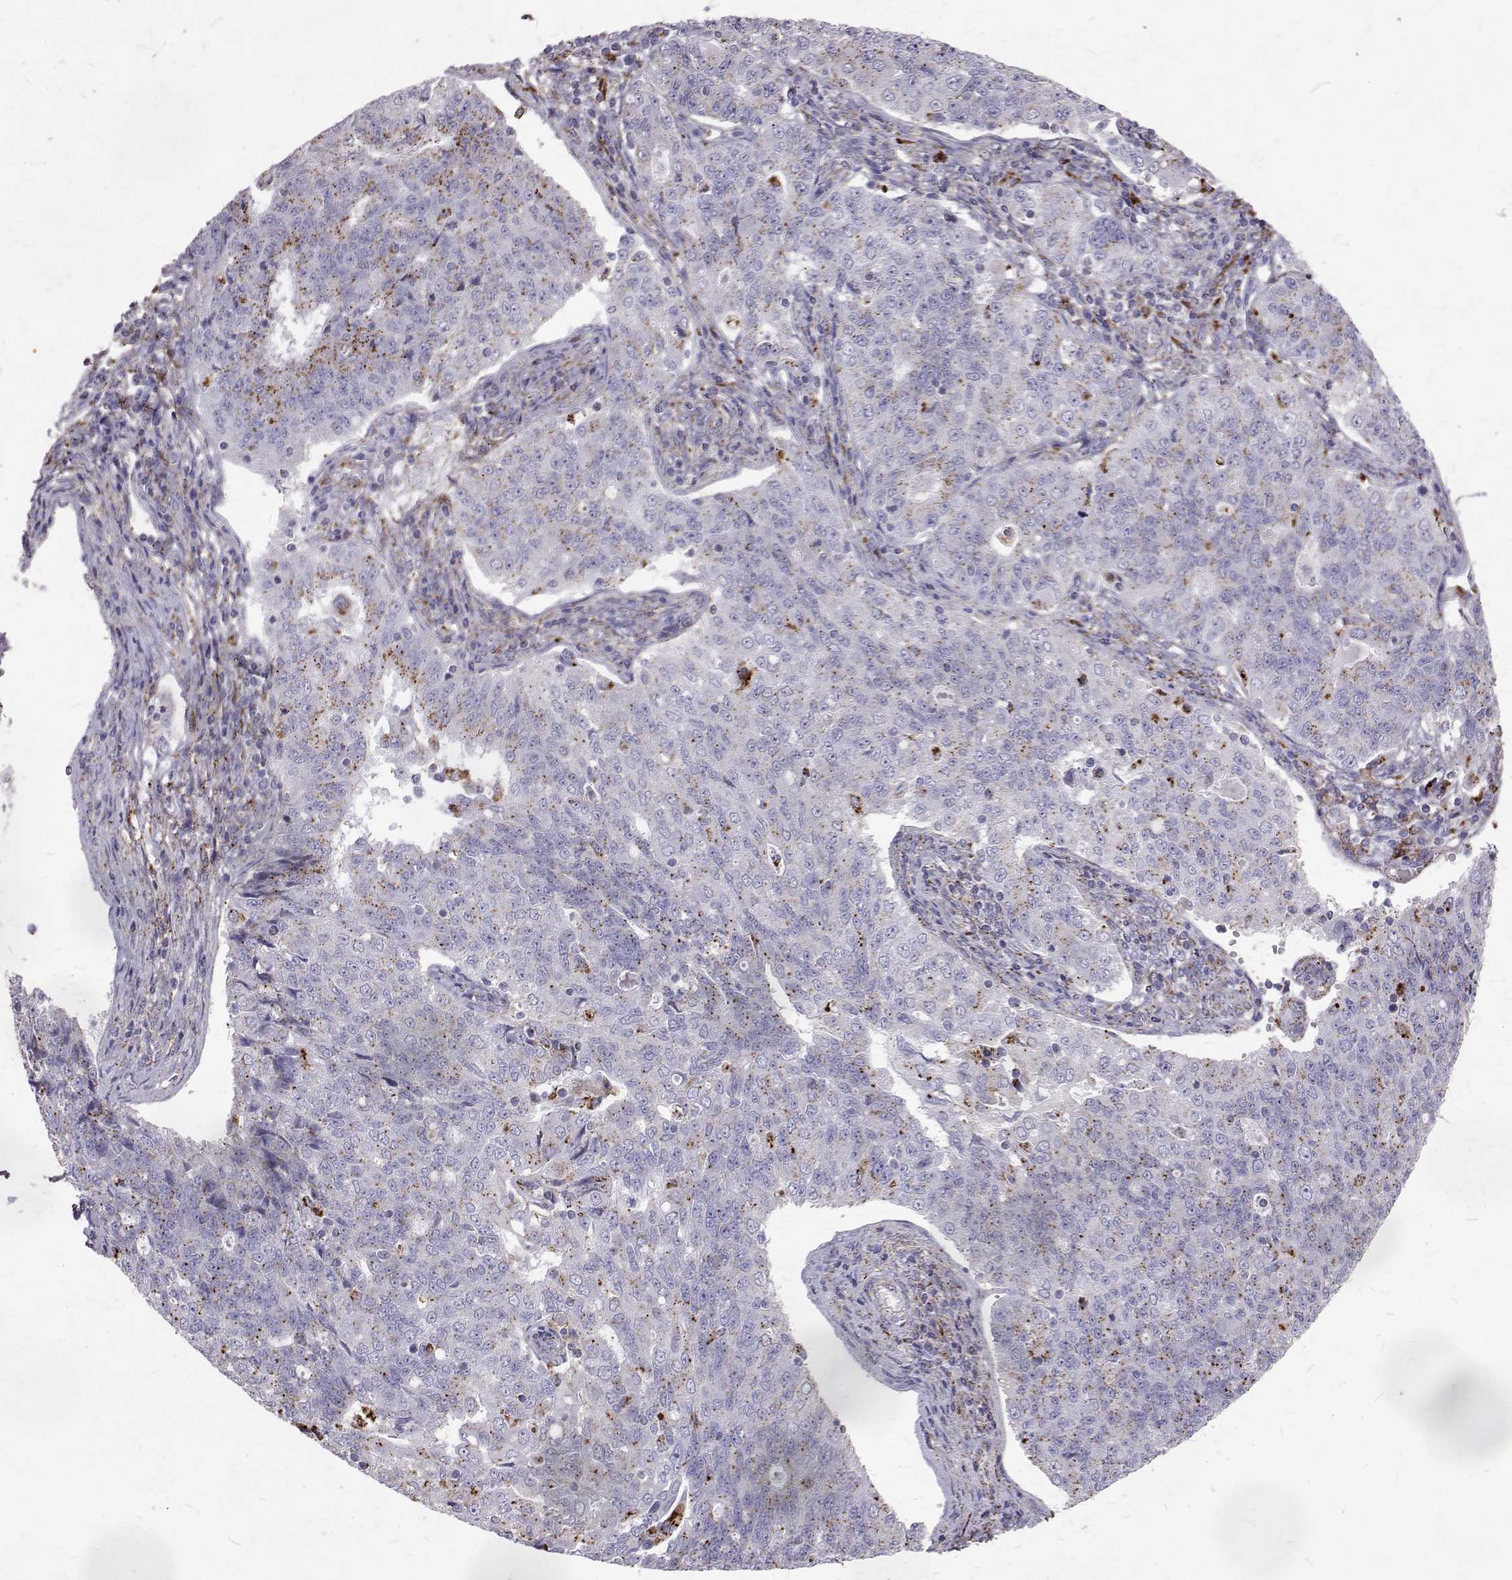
{"staining": {"intensity": "moderate", "quantity": "<25%", "location": "cytoplasmic/membranous"}, "tissue": "endometrial cancer", "cell_type": "Tumor cells", "image_type": "cancer", "snomed": [{"axis": "morphology", "description": "Adenocarcinoma, NOS"}, {"axis": "topography", "description": "Endometrium"}], "caption": "Immunohistochemical staining of human adenocarcinoma (endometrial) shows low levels of moderate cytoplasmic/membranous positivity in about <25% of tumor cells.", "gene": "TPP1", "patient": {"sex": "female", "age": 43}}